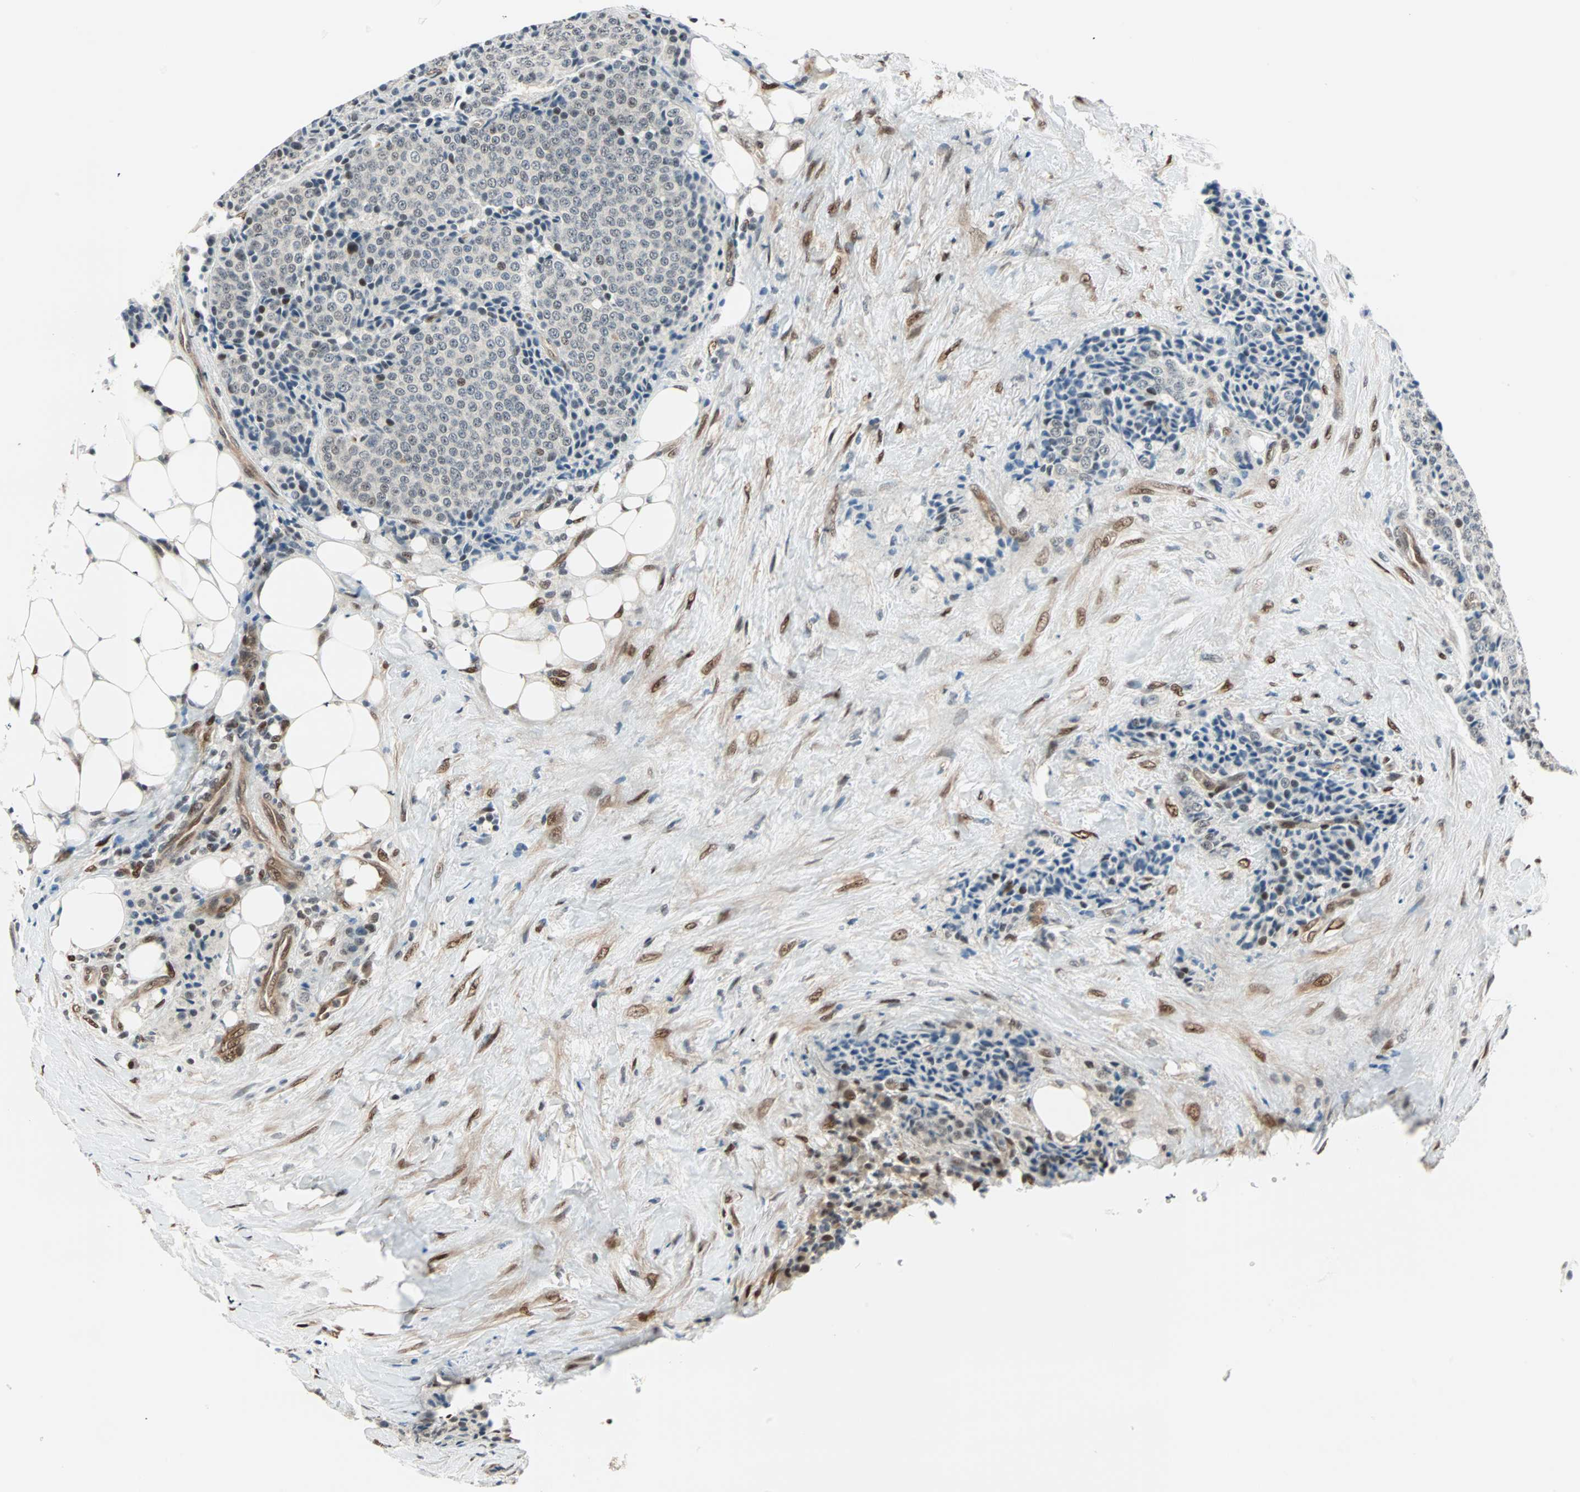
{"staining": {"intensity": "negative", "quantity": "none", "location": "none"}, "tissue": "carcinoid", "cell_type": "Tumor cells", "image_type": "cancer", "snomed": [{"axis": "morphology", "description": "Carcinoid, malignant, NOS"}, {"axis": "topography", "description": "Colon"}], "caption": "Carcinoid (malignant) was stained to show a protein in brown. There is no significant positivity in tumor cells. (DAB (3,3'-diaminobenzidine) immunohistochemistry, high magnification).", "gene": "WWTR1", "patient": {"sex": "female", "age": 61}}